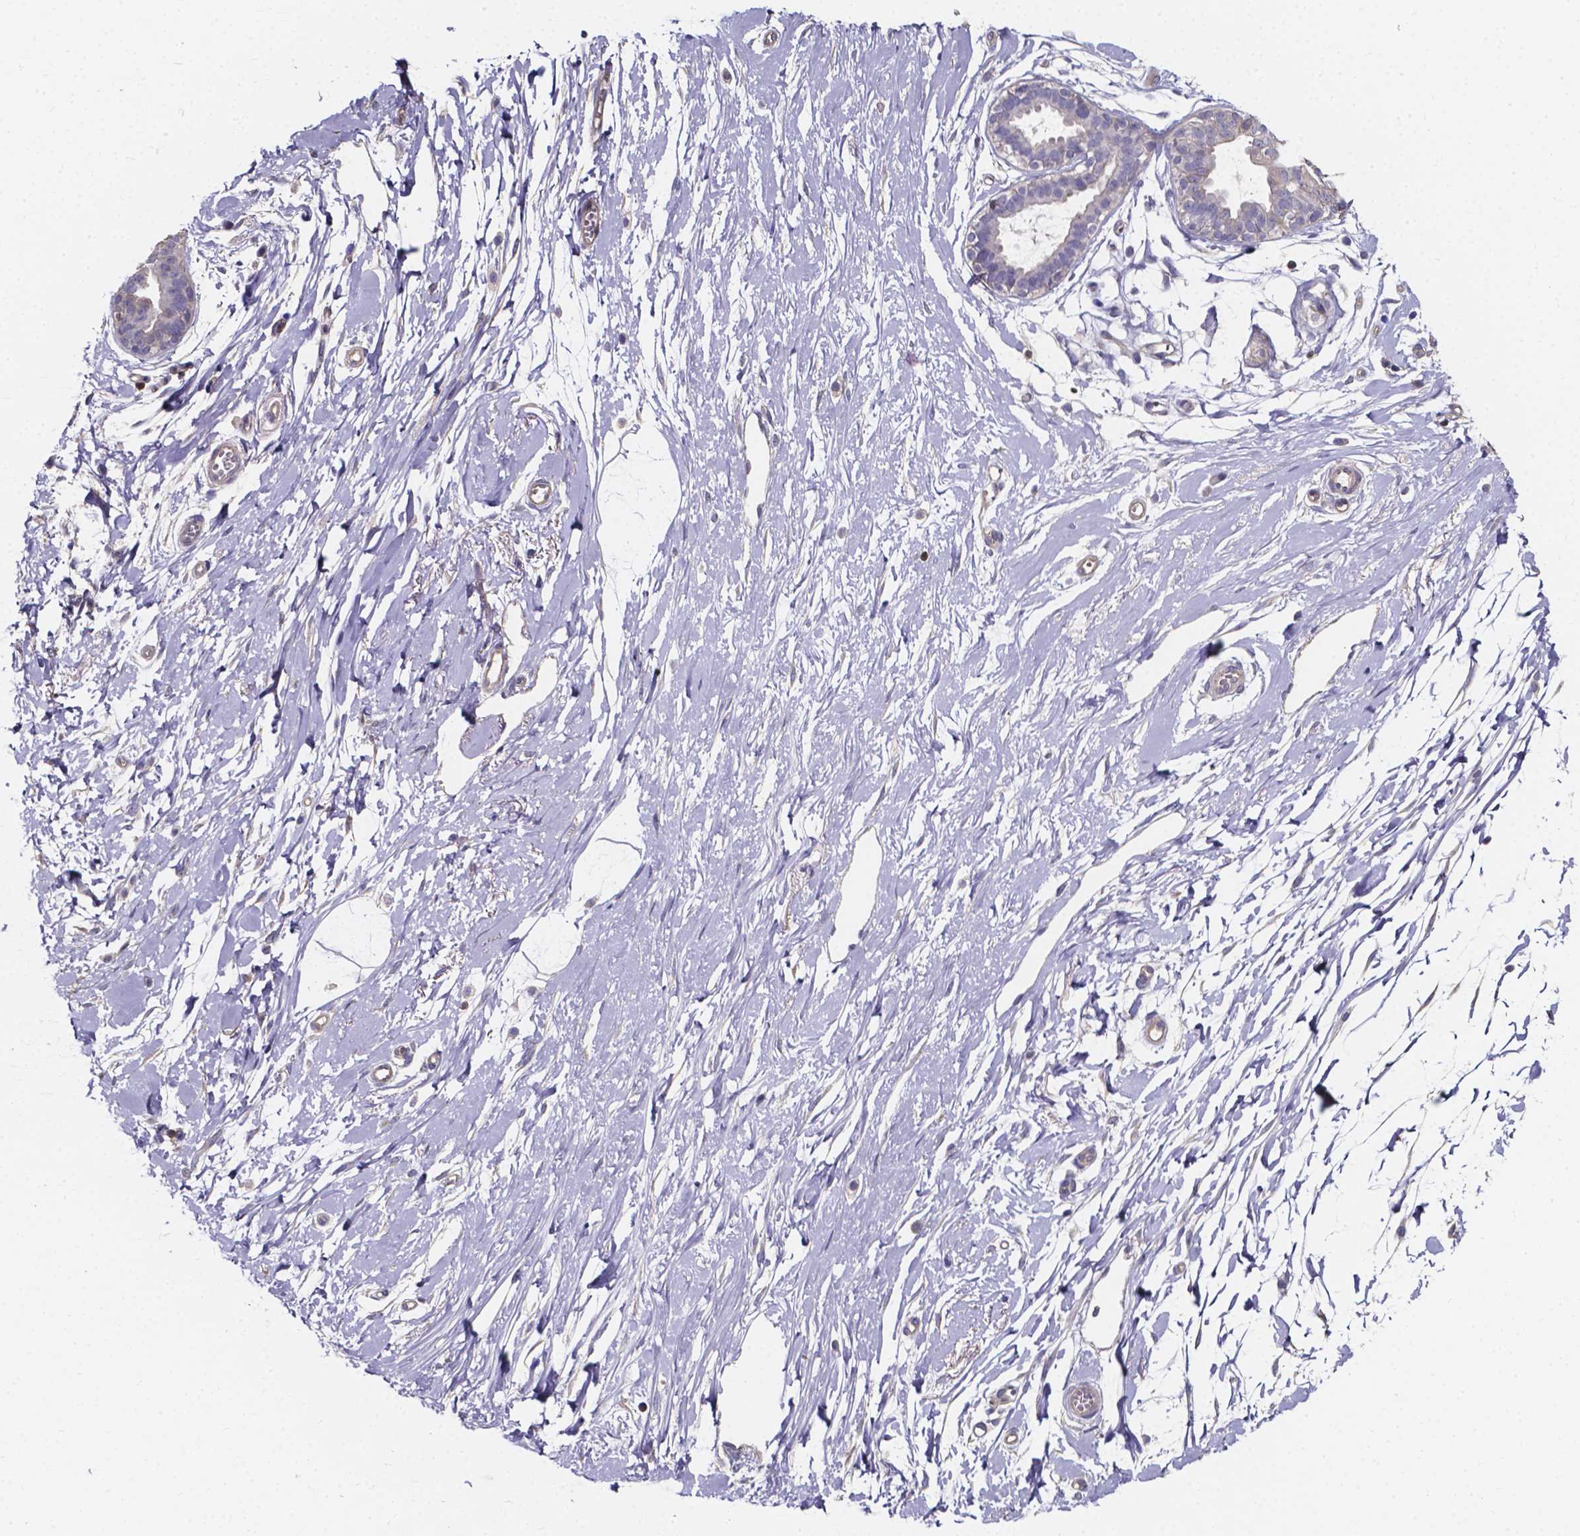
{"staining": {"intensity": "weak", "quantity": "<25%", "location": "cytoplasmic/membranous"}, "tissue": "breast", "cell_type": "Adipocytes", "image_type": "normal", "snomed": [{"axis": "morphology", "description": "Normal tissue, NOS"}, {"axis": "topography", "description": "Breast"}], "caption": "A photomicrograph of human breast is negative for staining in adipocytes. The staining was performed using DAB (3,3'-diaminobenzidine) to visualize the protein expression in brown, while the nuclei were stained in blue with hematoxylin (Magnification: 20x).", "gene": "THEMIS", "patient": {"sex": "female", "age": 49}}